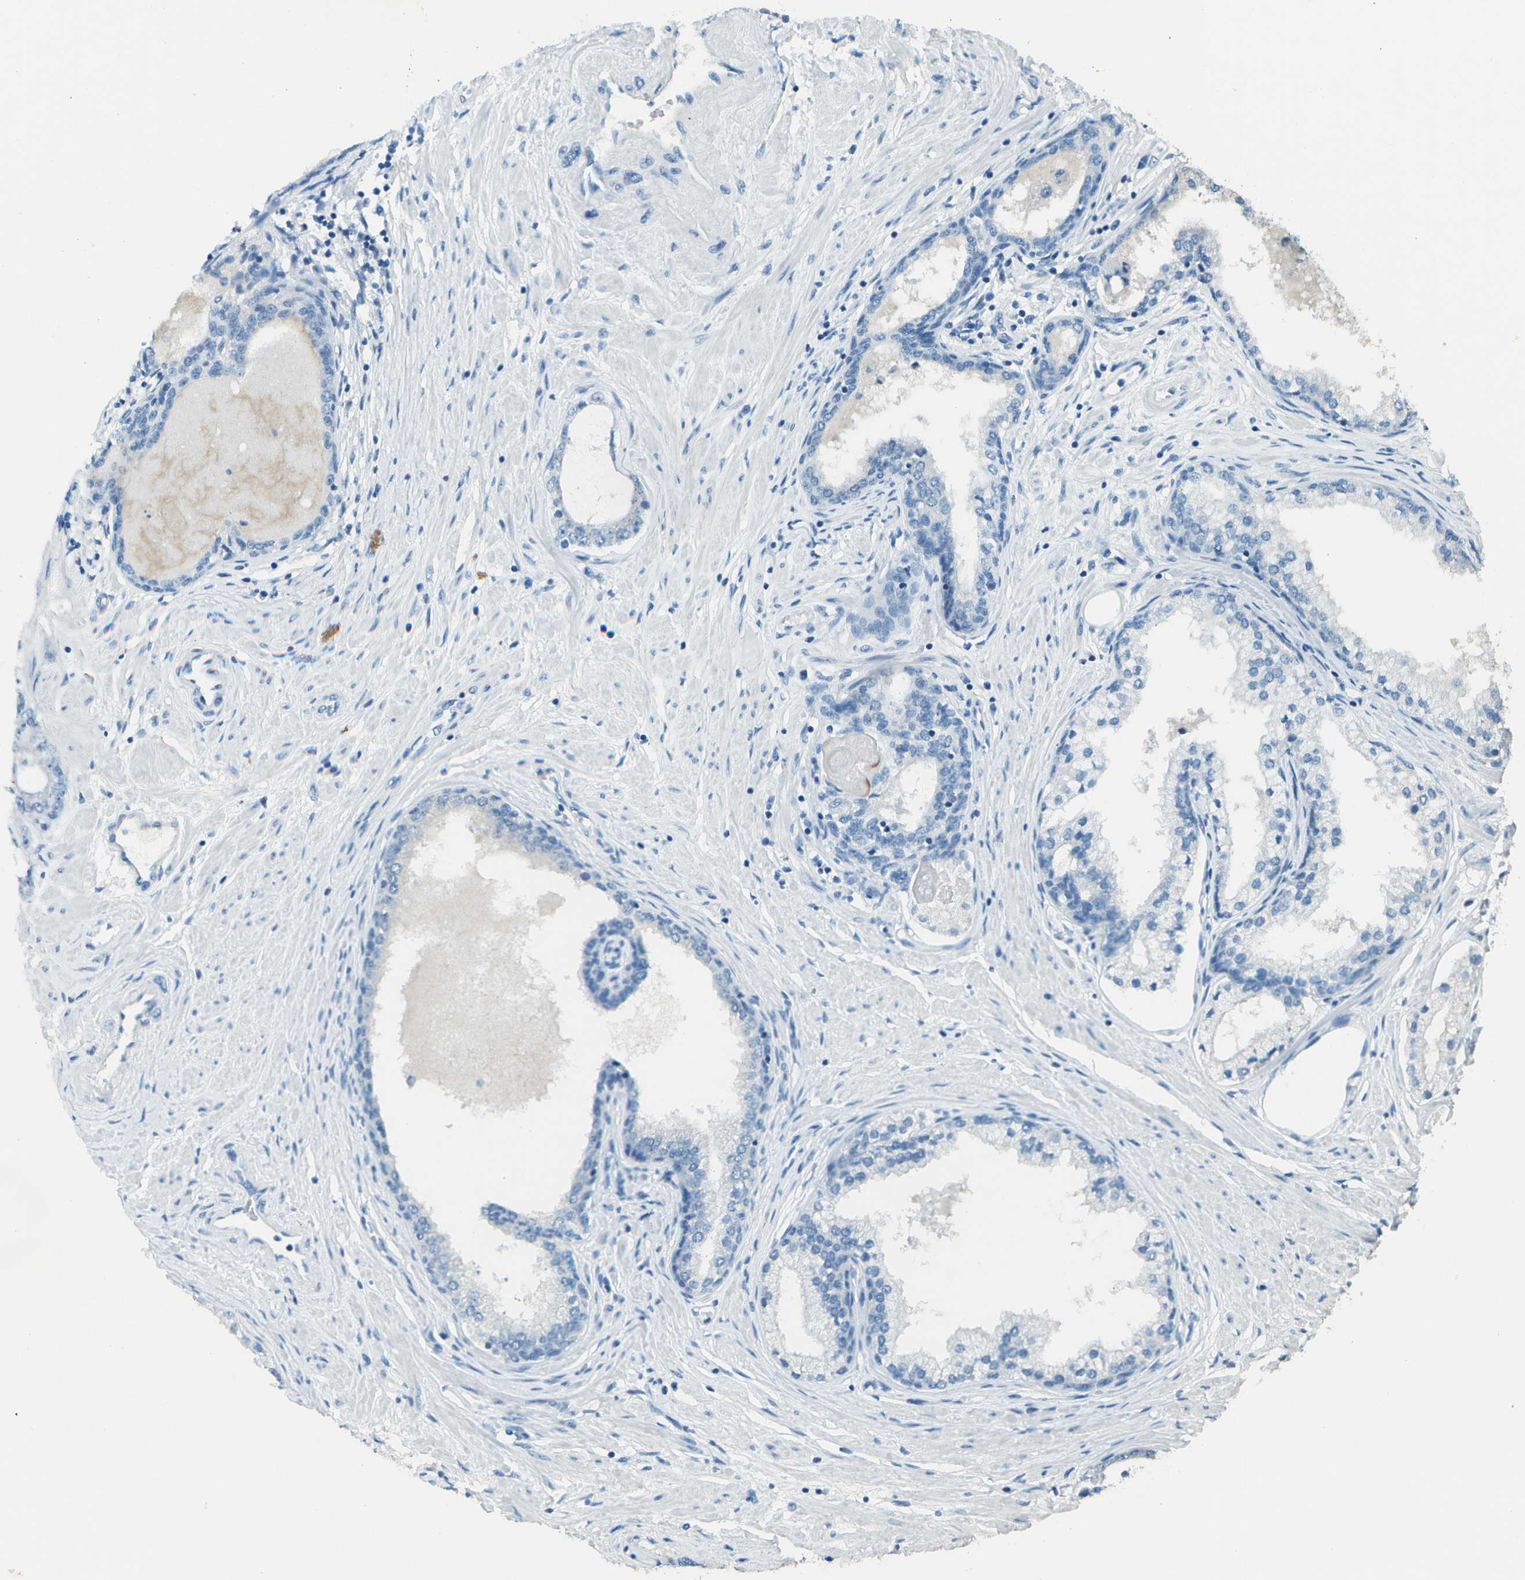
{"staining": {"intensity": "negative", "quantity": "none", "location": "none"}, "tissue": "prostate cancer", "cell_type": "Tumor cells", "image_type": "cancer", "snomed": [{"axis": "morphology", "description": "Adenocarcinoma, Low grade"}, {"axis": "topography", "description": "Prostate"}], "caption": "A high-resolution histopathology image shows immunohistochemistry staining of prostate adenocarcinoma (low-grade), which exhibits no significant positivity in tumor cells.", "gene": "LGI2", "patient": {"sex": "male", "age": 63}}